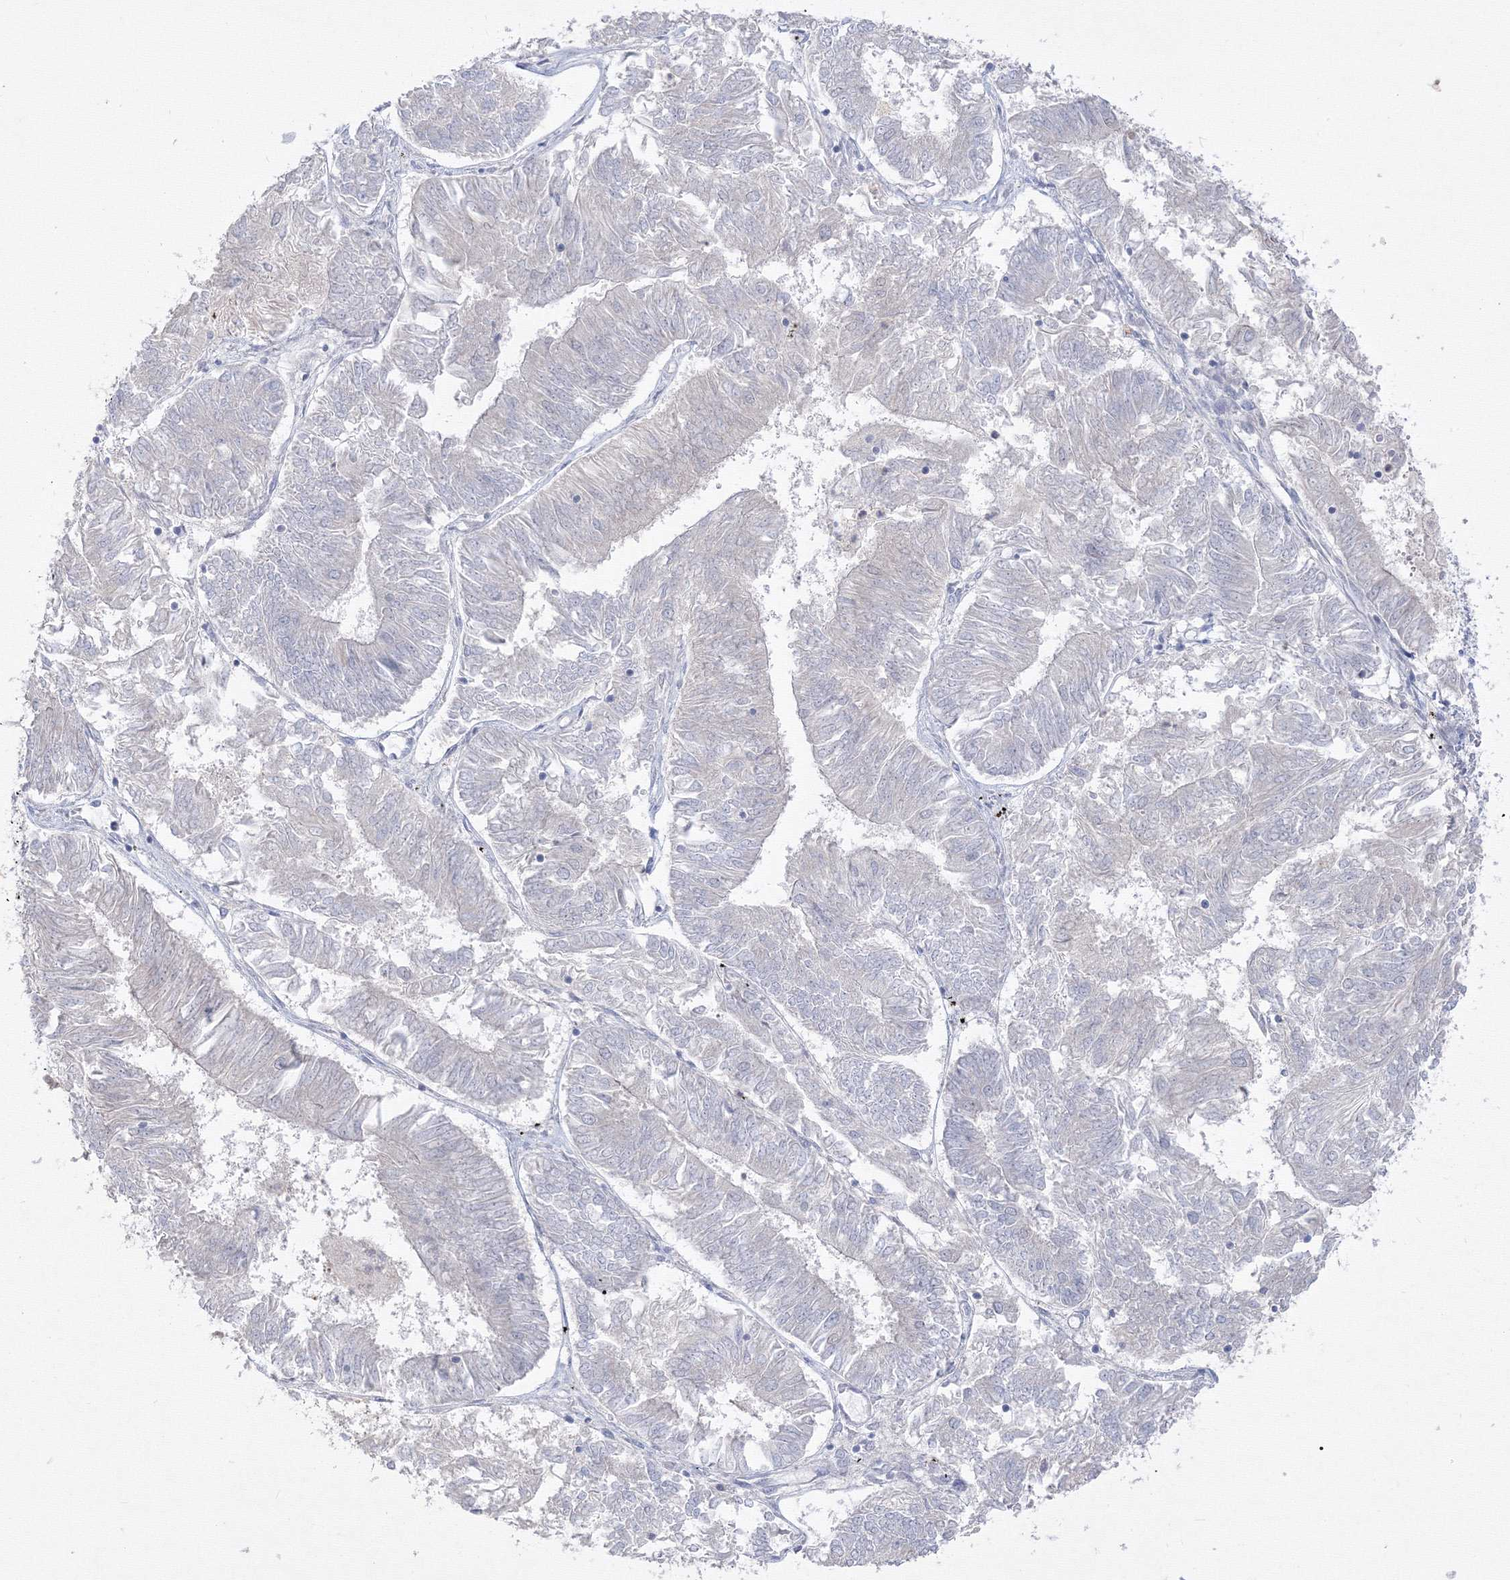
{"staining": {"intensity": "negative", "quantity": "none", "location": "none"}, "tissue": "endometrial cancer", "cell_type": "Tumor cells", "image_type": "cancer", "snomed": [{"axis": "morphology", "description": "Adenocarcinoma, NOS"}, {"axis": "topography", "description": "Endometrium"}], "caption": "Adenocarcinoma (endometrial) was stained to show a protein in brown. There is no significant expression in tumor cells.", "gene": "FBXL8", "patient": {"sex": "female", "age": 58}}